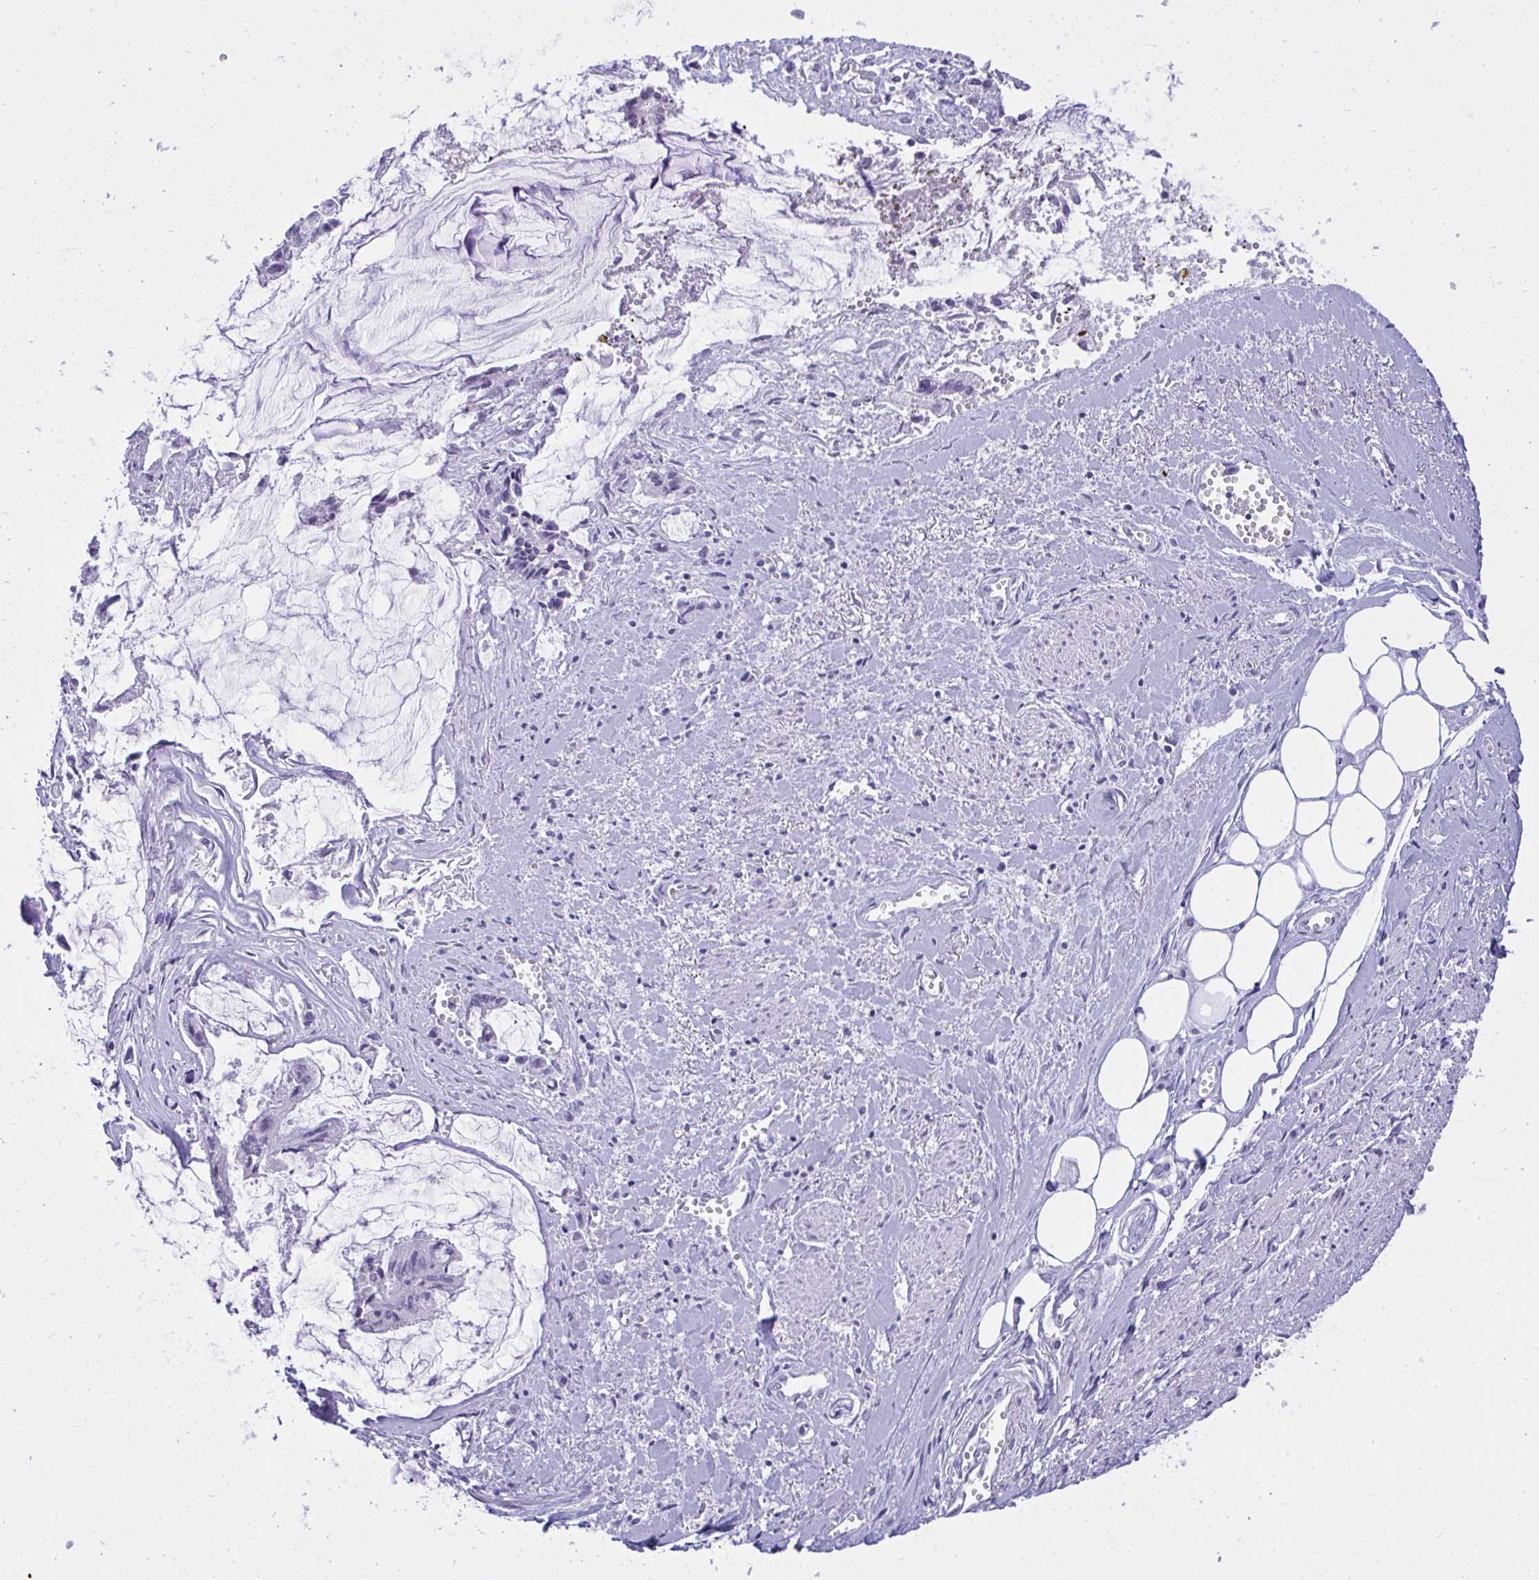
{"staining": {"intensity": "negative", "quantity": "none", "location": "none"}, "tissue": "ovarian cancer", "cell_type": "Tumor cells", "image_type": "cancer", "snomed": [{"axis": "morphology", "description": "Cystadenocarcinoma, mucinous, NOS"}, {"axis": "topography", "description": "Ovary"}], "caption": "Immunohistochemistry histopathology image of neoplastic tissue: human mucinous cystadenocarcinoma (ovarian) stained with DAB (3,3'-diaminobenzidine) demonstrates no significant protein positivity in tumor cells.", "gene": "TEAD4", "patient": {"sex": "female", "age": 90}}